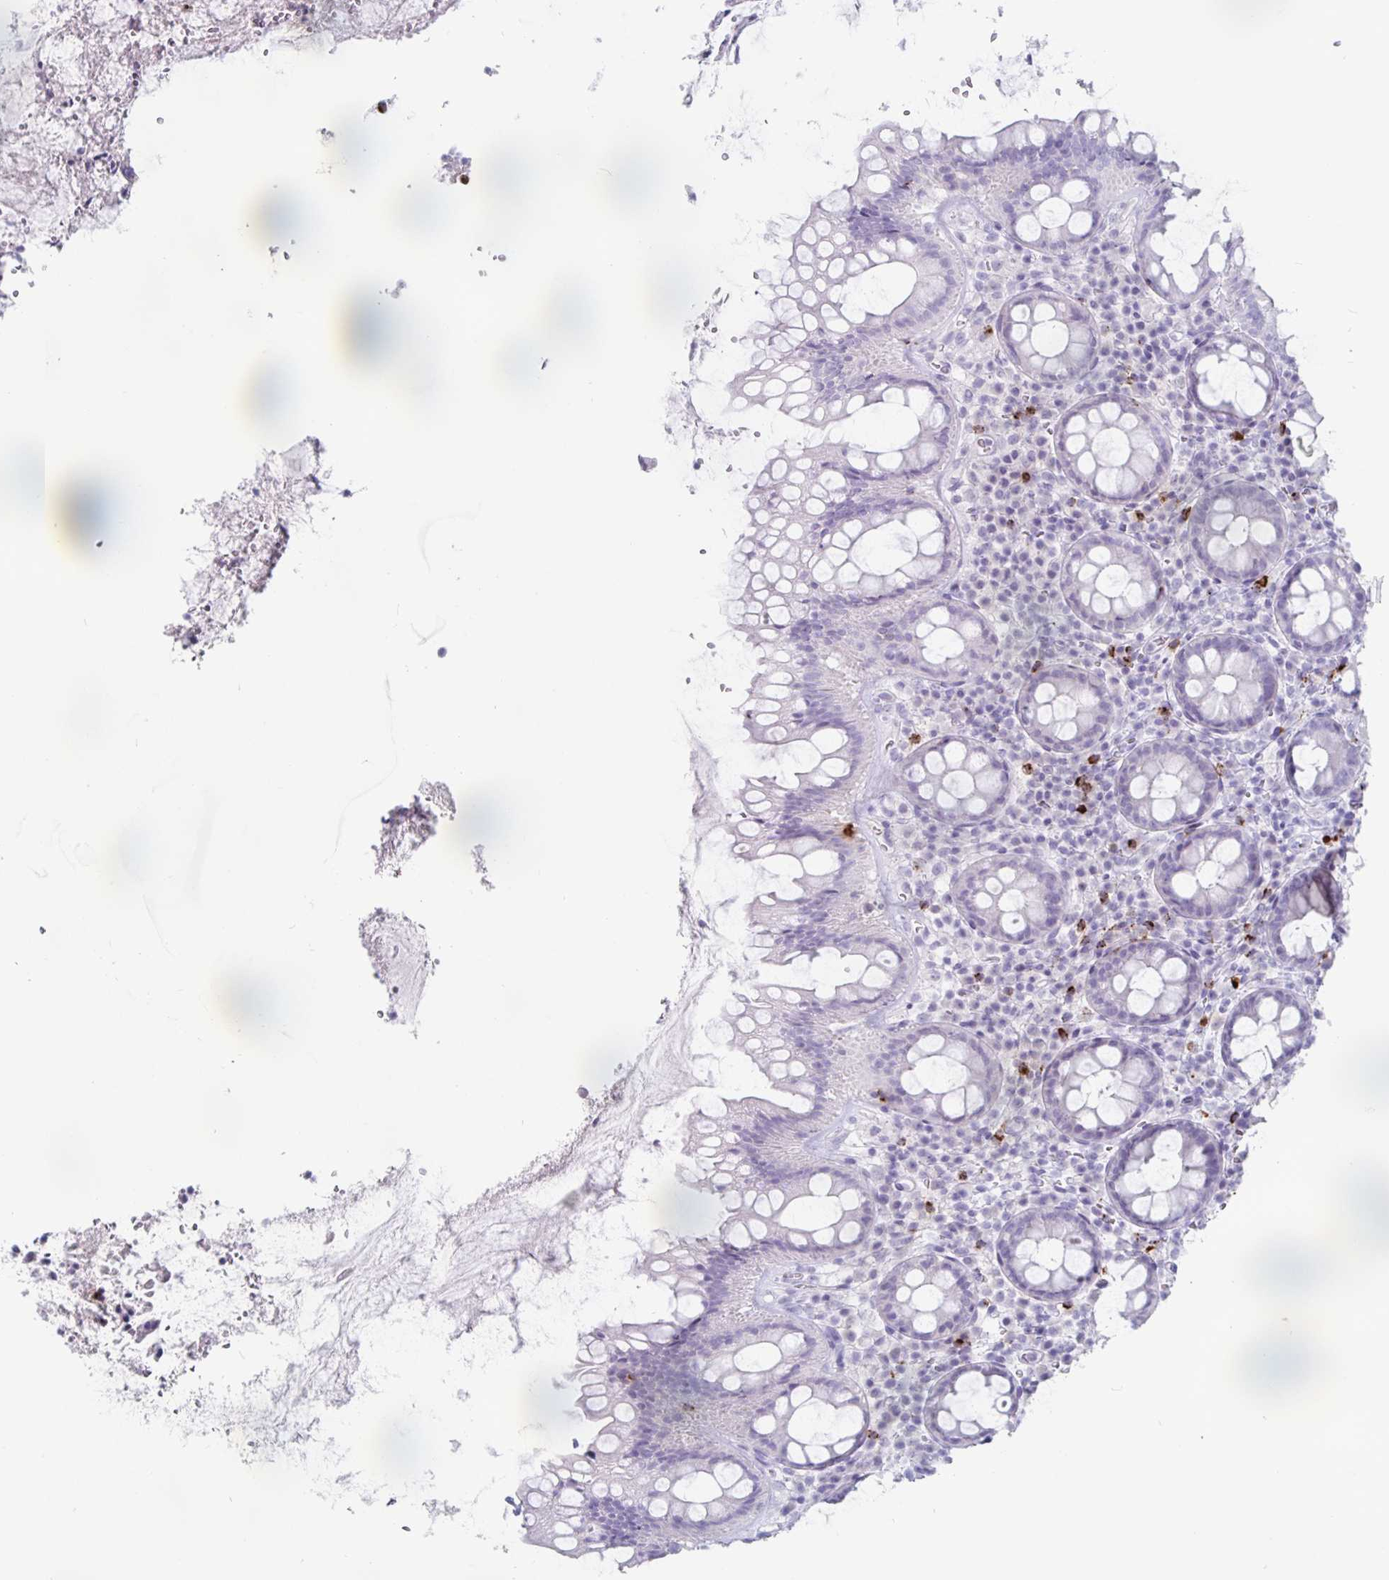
{"staining": {"intensity": "negative", "quantity": "none", "location": "none"}, "tissue": "rectum", "cell_type": "Glandular cells", "image_type": "normal", "snomed": [{"axis": "morphology", "description": "Normal tissue, NOS"}, {"axis": "topography", "description": "Rectum"}], "caption": "The histopathology image exhibits no significant positivity in glandular cells of rectum. Nuclei are stained in blue.", "gene": "GZMK", "patient": {"sex": "female", "age": 69}}